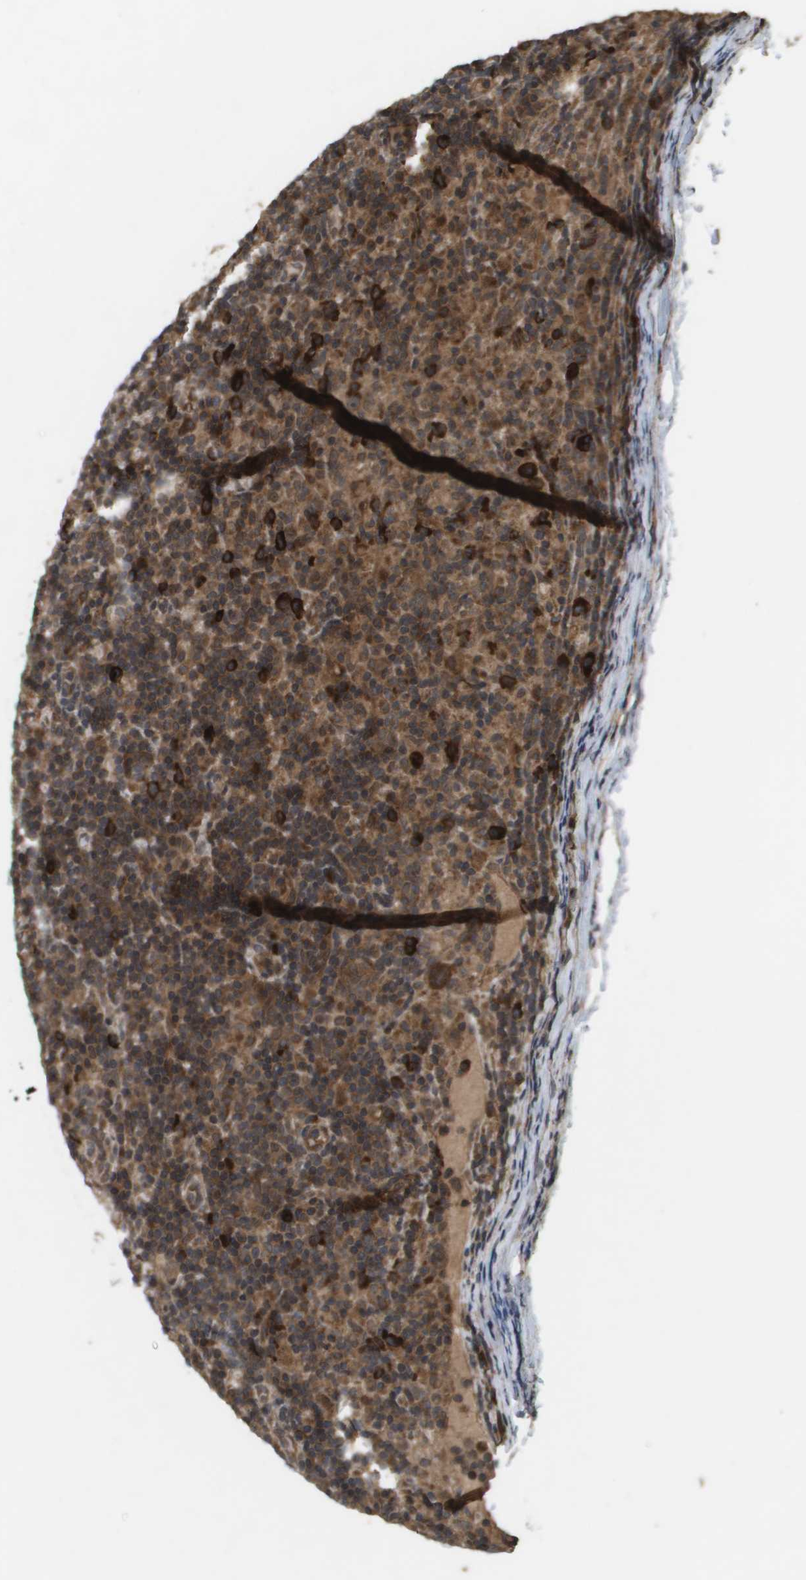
{"staining": {"intensity": "strong", "quantity": ">75%", "location": "cytoplasmic/membranous"}, "tissue": "lymphoma", "cell_type": "Tumor cells", "image_type": "cancer", "snomed": [{"axis": "morphology", "description": "Hodgkin's disease, NOS"}, {"axis": "topography", "description": "Lymph node"}], "caption": "This image demonstrates lymphoma stained with immunohistochemistry to label a protein in brown. The cytoplasmic/membranous of tumor cells show strong positivity for the protein. Nuclei are counter-stained blue.", "gene": "KIF11", "patient": {"sex": "male", "age": 70}}